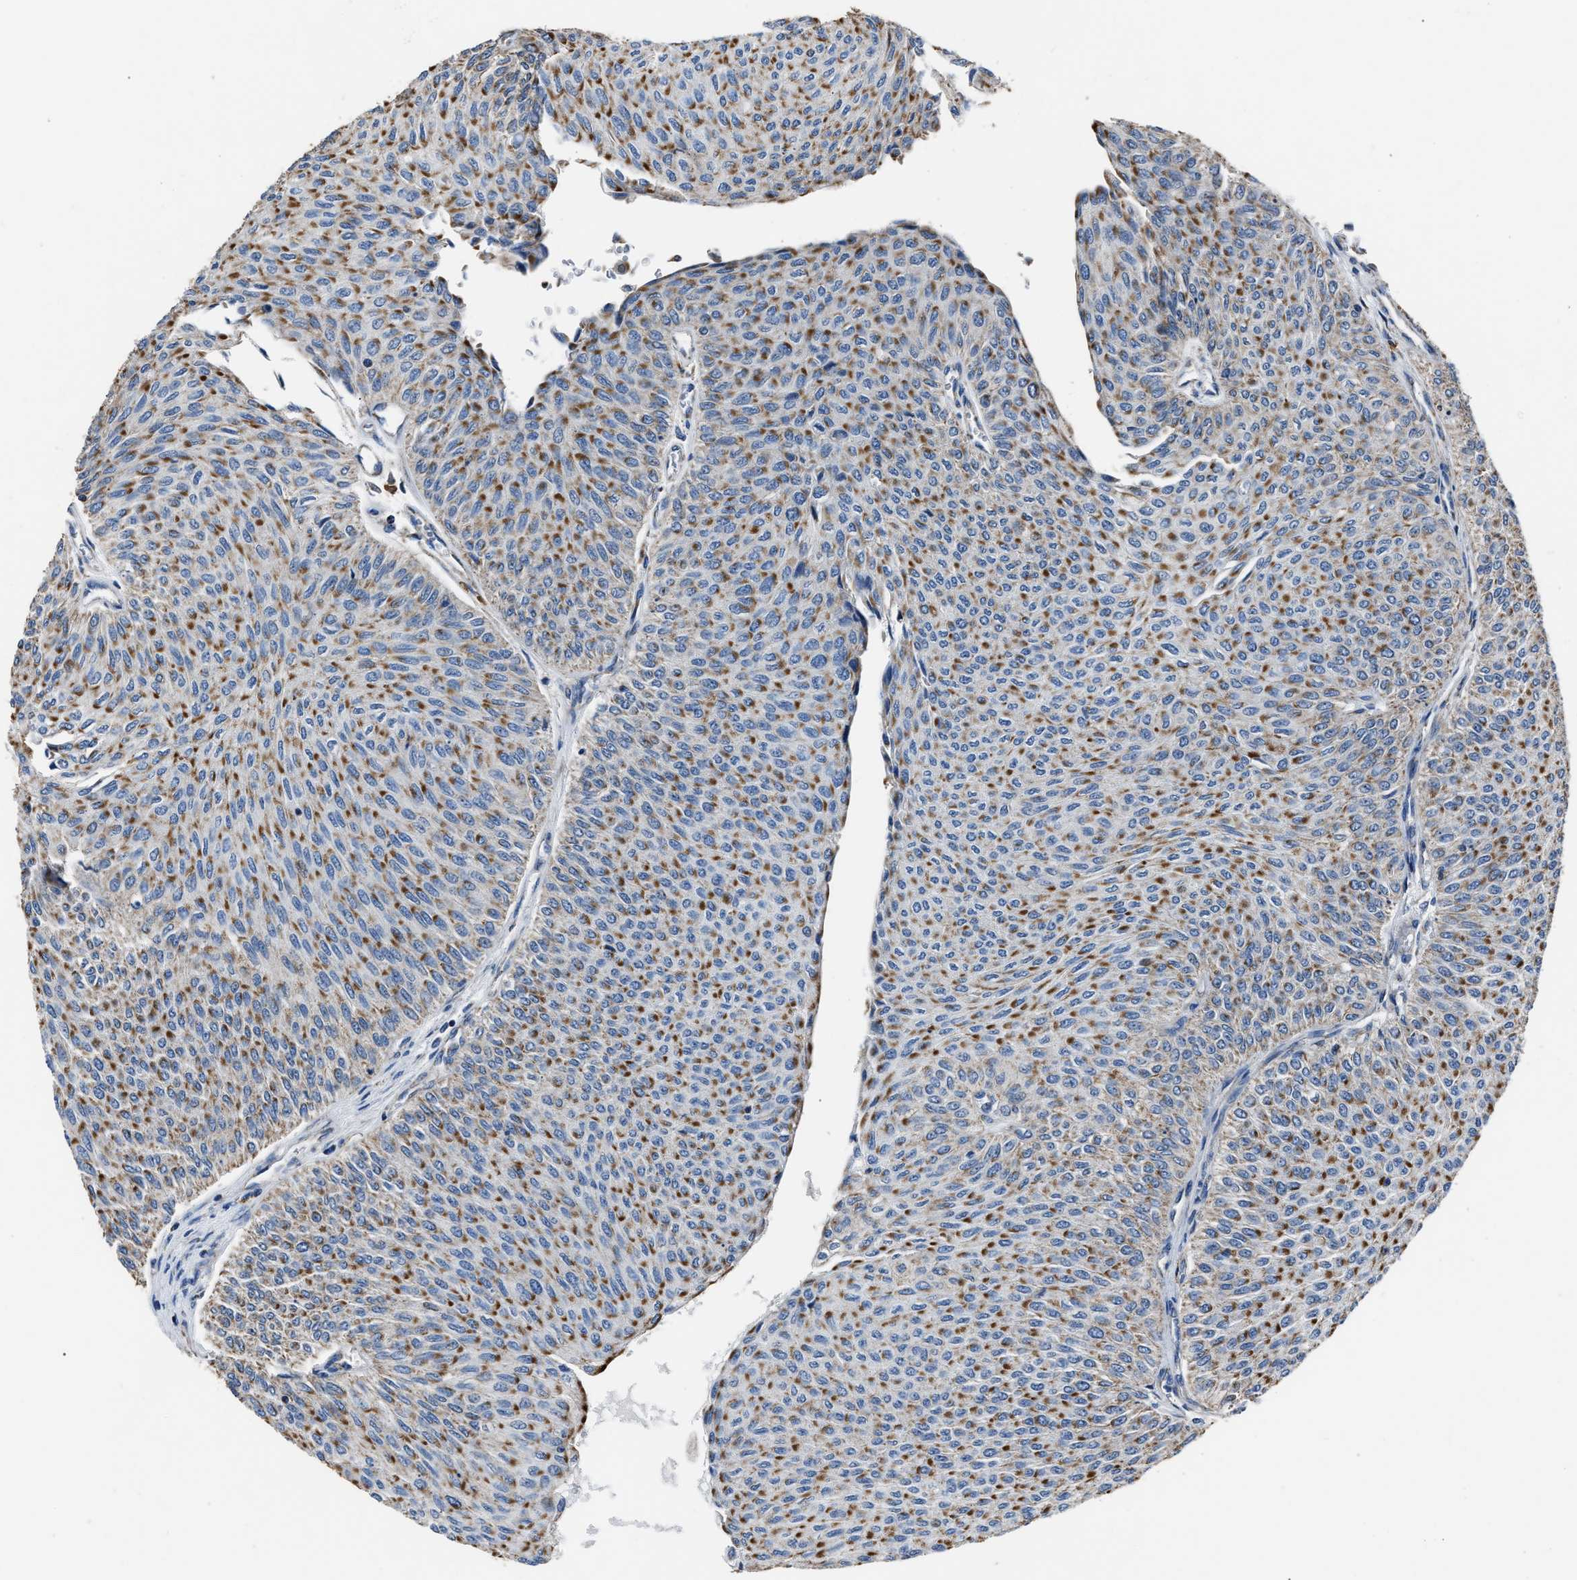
{"staining": {"intensity": "moderate", "quantity": ">75%", "location": "cytoplasmic/membranous"}, "tissue": "urothelial cancer", "cell_type": "Tumor cells", "image_type": "cancer", "snomed": [{"axis": "morphology", "description": "Urothelial carcinoma, Low grade"}, {"axis": "topography", "description": "Urinary bladder"}], "caption": "IHC (DAB) staining of human urothelial cancer reveals moderate cytoplasmic/membranous protein expression in about >75% of tumor cells.", "gene": "NSUN5", "patient": {"sex": "male", "age": 78}}